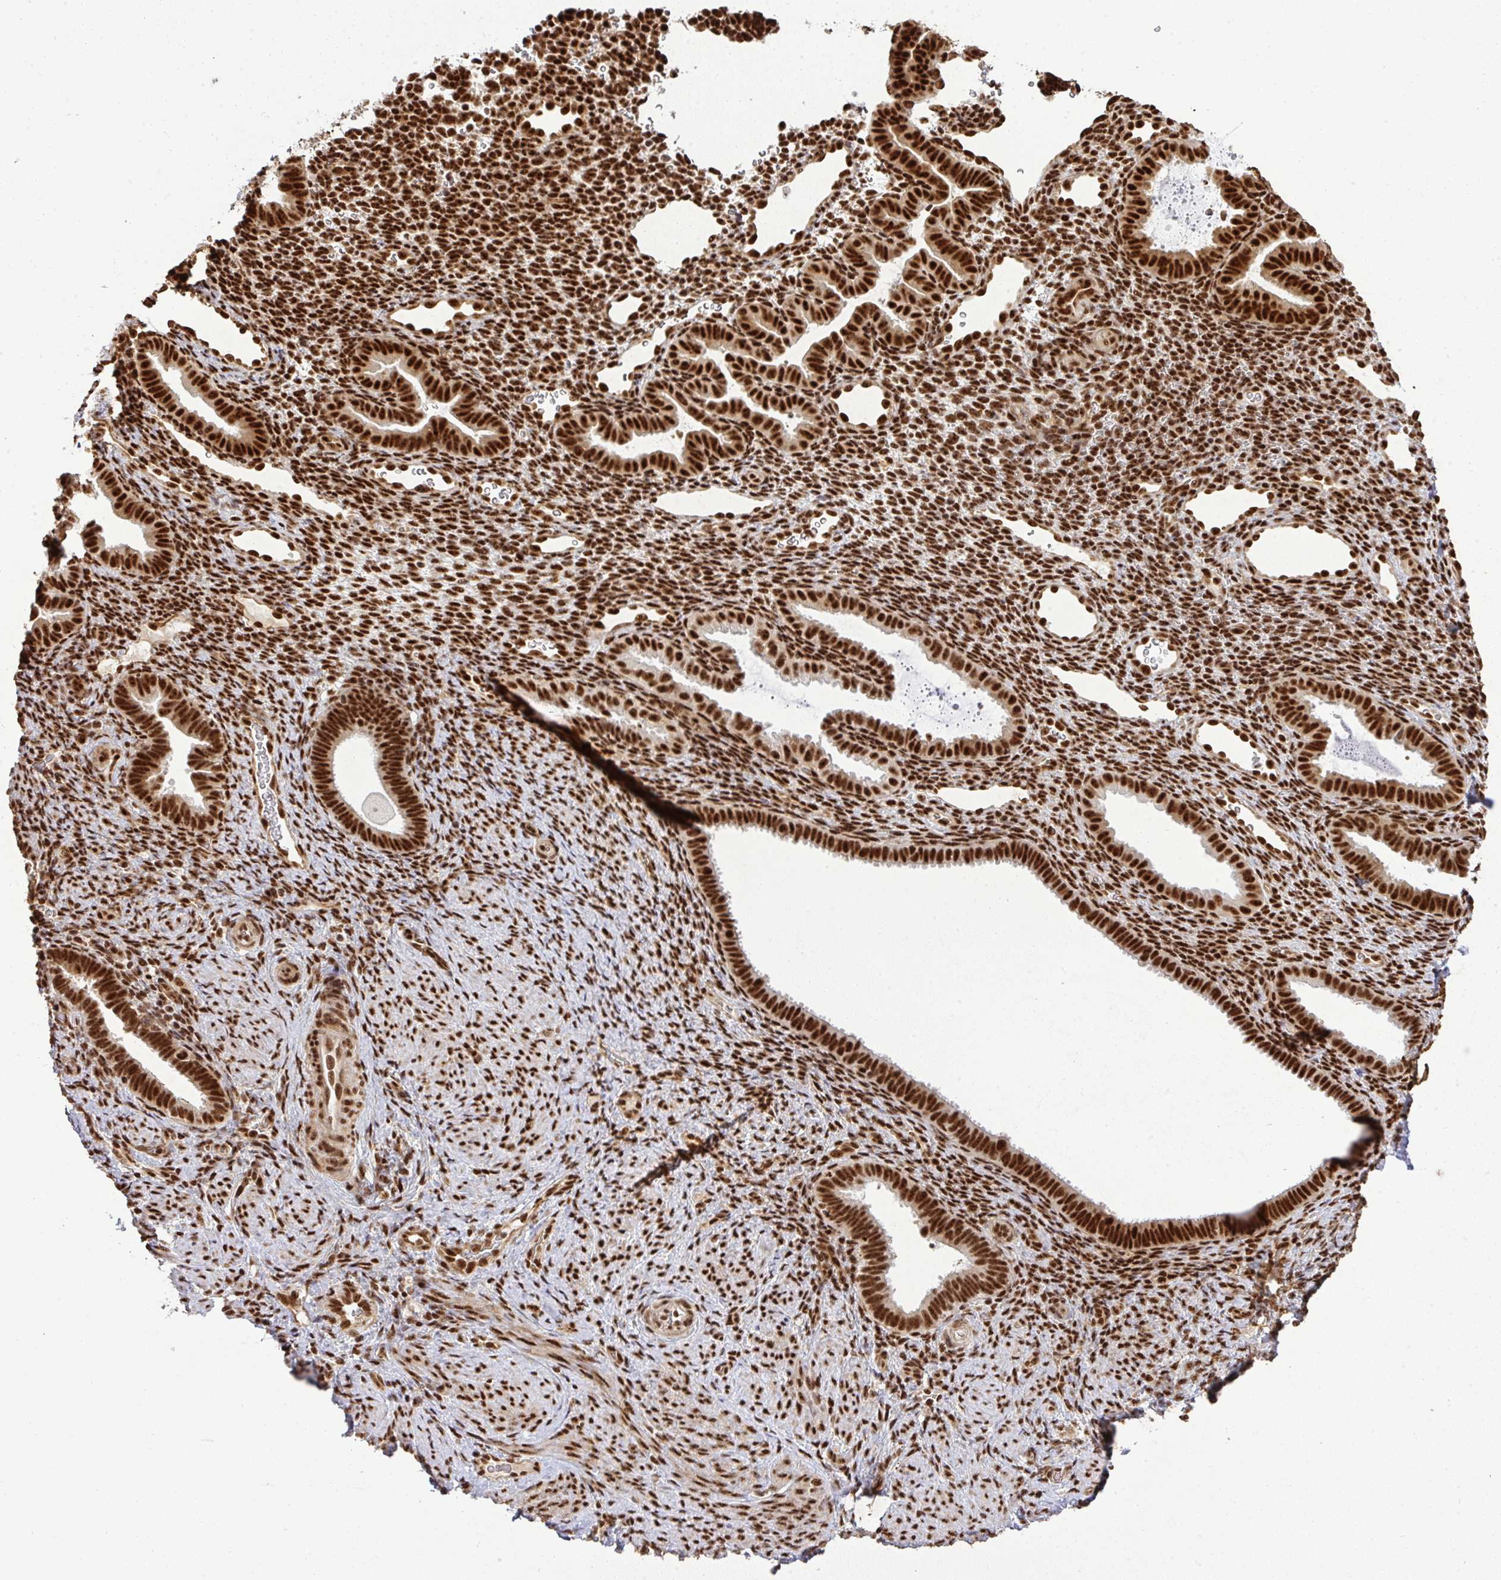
{"staining": {"intensity": "strong", "quantity": ">75%", "location": "nuclear"}, "tissue": "endometrium", "cell_type": "Cells in endometrial stroma", "image_type": "normal", "snomed": [{"axis": "morphology", "description": "Normal tissue, NOS"}, {"axis": "topography", "description": "Endometrium"}], "caption": "DAB (3,3'-diaminobenzidine) immunohistochemical staining of normal human endometrium reveals strong nuclear protein staining in about >75% of cells in endometrial stroma.", "gene": "U2AF1L4", "patient": {"sex": "female", "age": 34}}